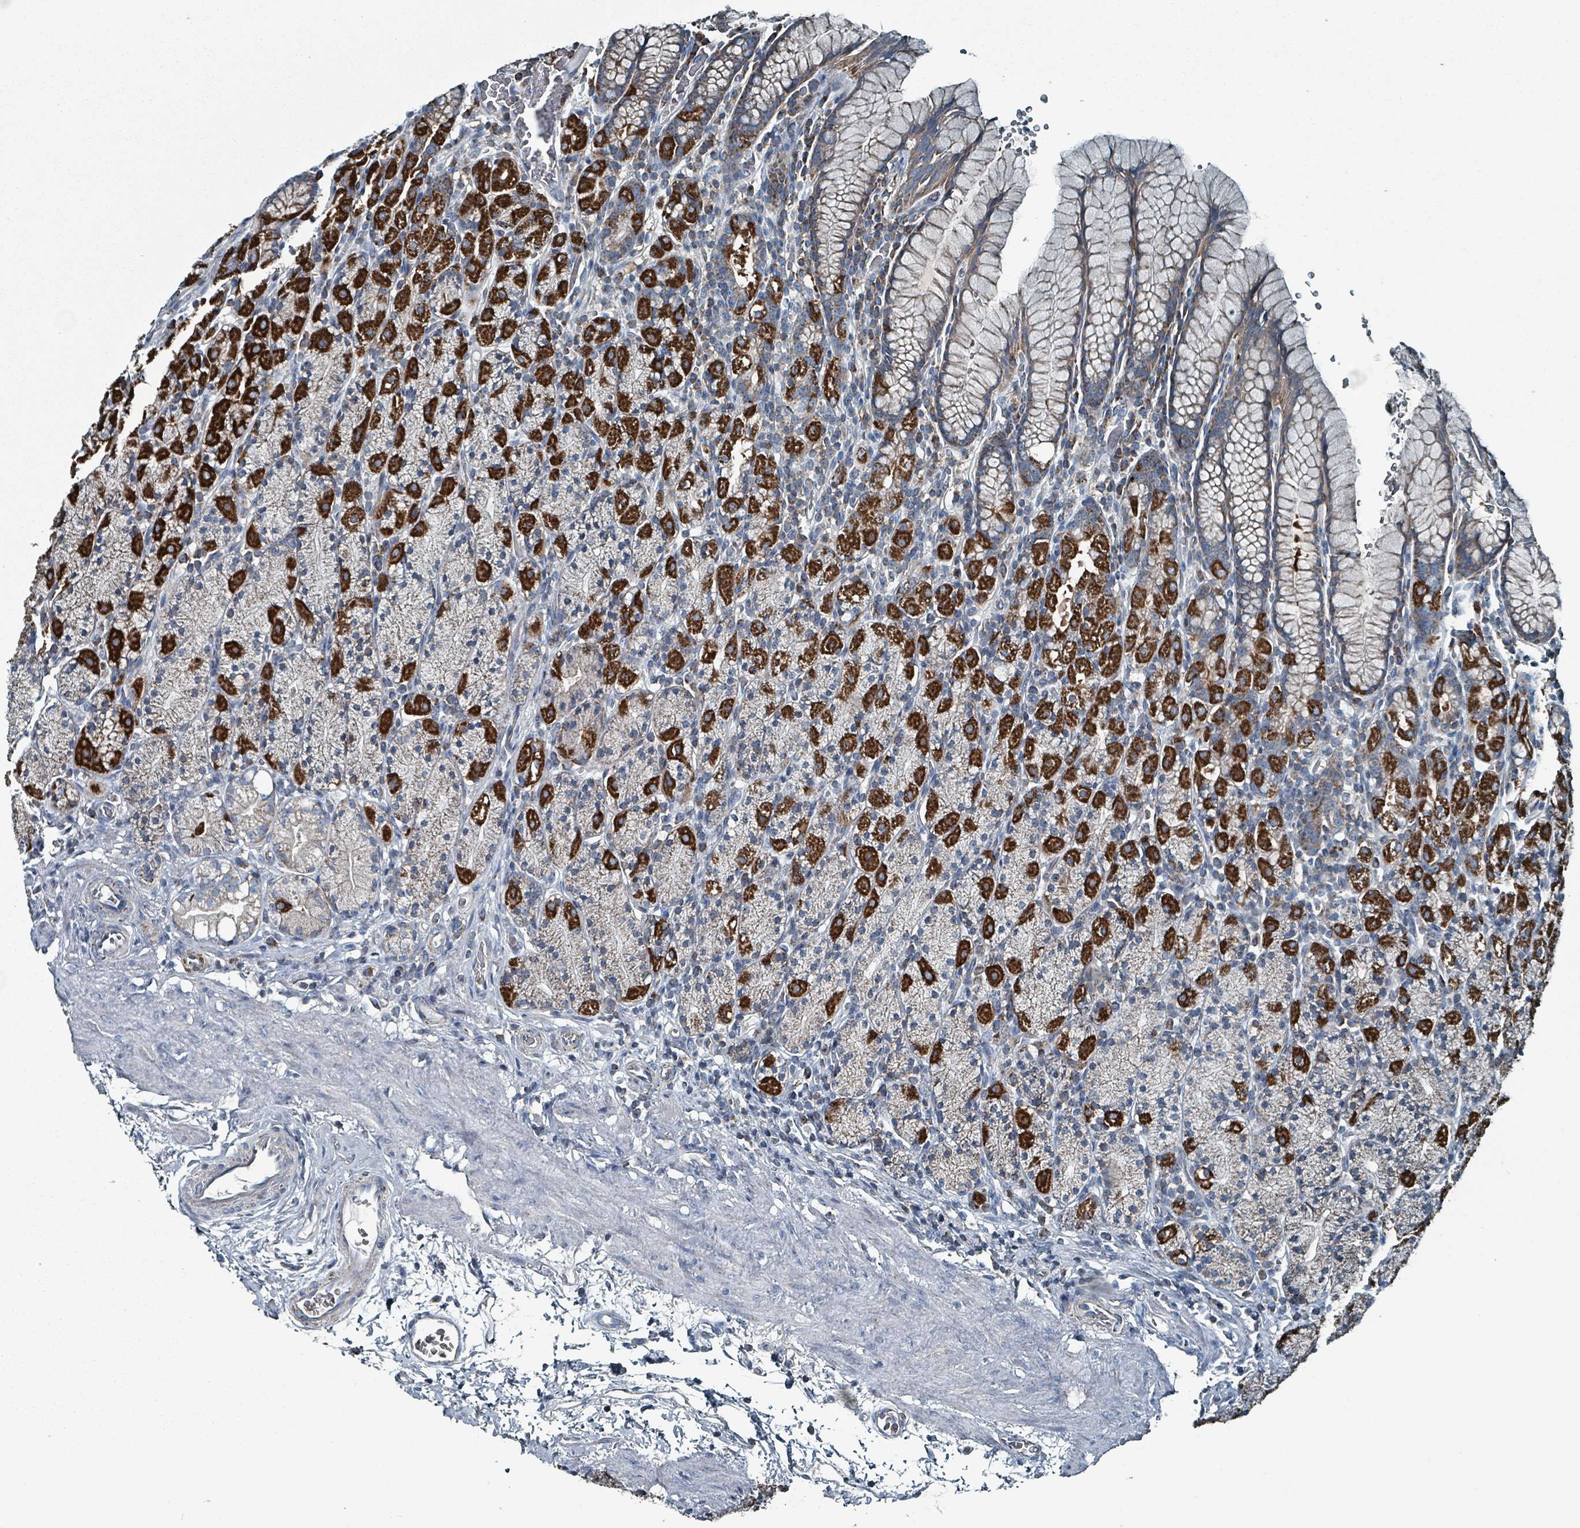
{"staining": {"intensity": "strong", "quantity": "25%-75%", "location": "cytoplasmic/membranous"}, "tissue": "stomach", "cell_type": "Glandular cells", "image_type": "normal", "snomed": [{"axis": "morphology", "description": "Normal tissue, NOS"}, {"axis": "topography", "description": "Stomach, upper"}, {"axis": "topography", "description": "Stomach"}], "caption": "IHC histopathology image of unremarkable stomach: human stomach stained using IHC shows high levels of strong protein expression localized specifically in the cytoplasmic/membranous of glandular cells, appearing as a cytoplasmic/membranous brown color.", "gene": "ABHD18", "patient": {"sex": "male", "age": 62}}